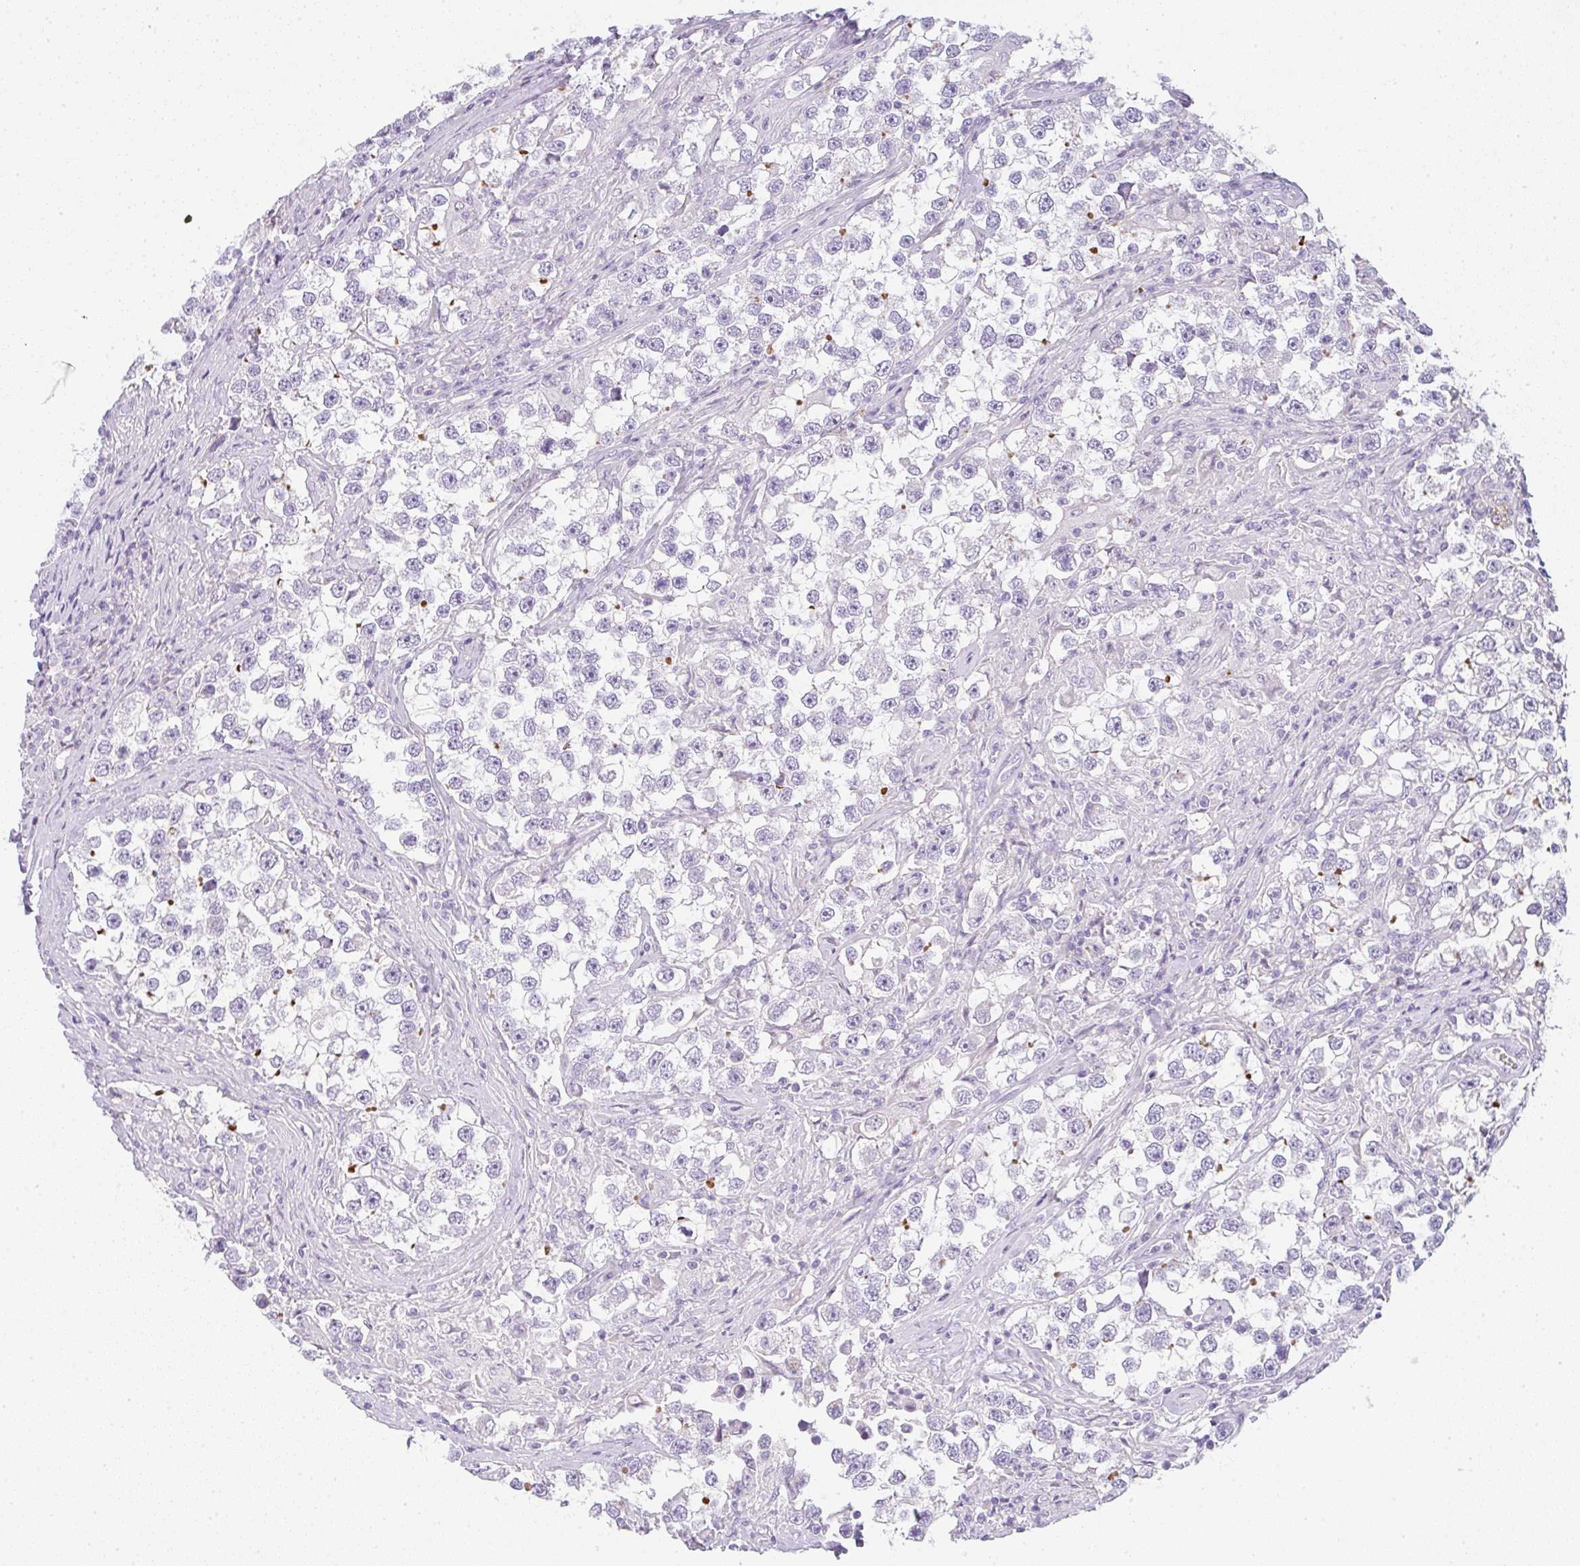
{"staining": {"intensity": "negative", "quantity": "none", "location": "none"}, "tissue": "testis cancer", "cell_type": "Tumor cells", "image_type": "cancer", "snomed": [{"axis": "morphology", "description": "Seminoma, NOS"}, {"axis": "topography", "description": "Testis"}], "caption": "This histopathology image is of testis cancer (seminoma) stained with immunohistochemistry to label a protein in brown with the nuclei are counter-stained blue. There is no positivity in tumor cells.", "gene": "LPAR4", "patient": {"sex": "male", "age": 46}}